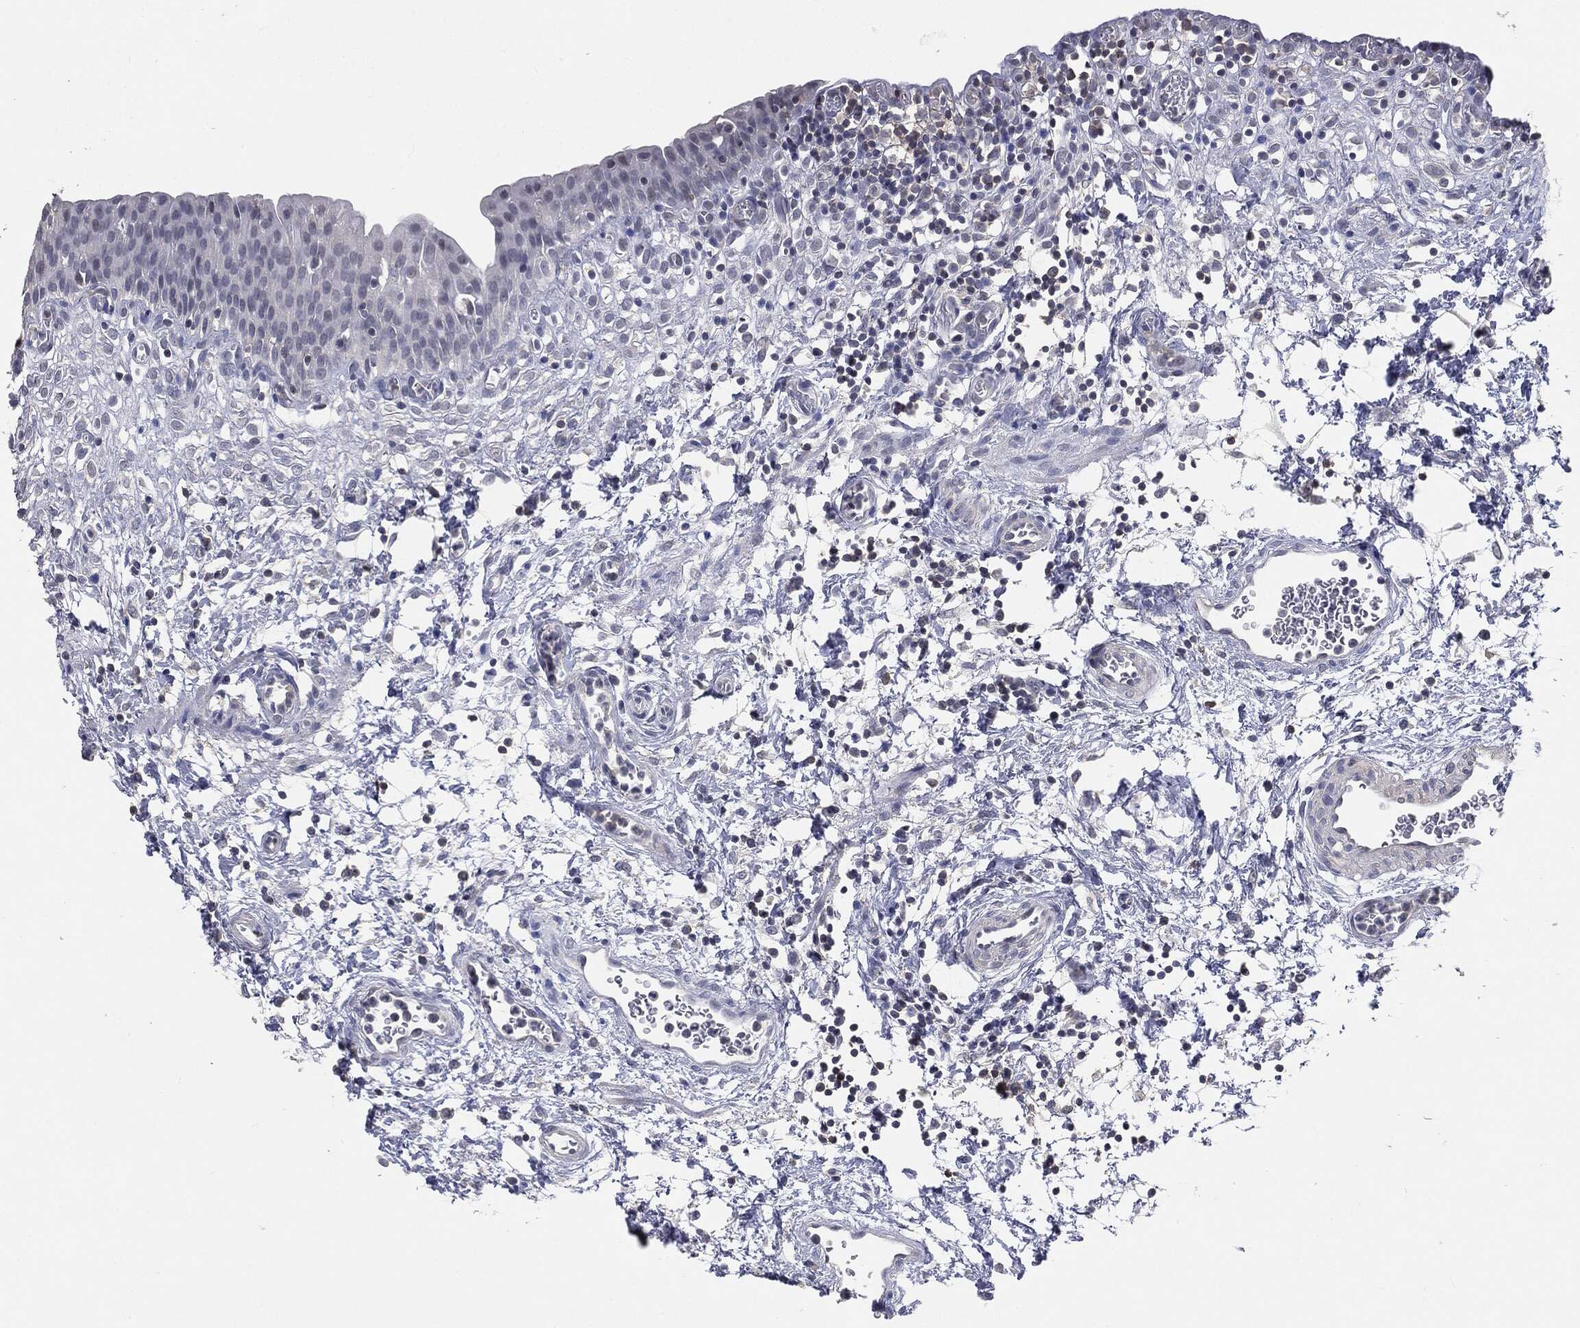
{"staining": {"intensity": "negative", "quantity": "none", "location": "none"}, "tissue": "urinary bladder", "cell_type": "Urothelial cells", "image_type": "normal", "snomed": [{"axis": "morphology", "description": "Normal tissue, NOS"}, {"axis": "topography", "description": "Urinary bladder"}], "caption": "Photomicrograph shows no protein positivity in urothelial cells of normal urinary bladder.", "gene": "SLC2A2", "patient": {"sex": "male", "age": 37}}